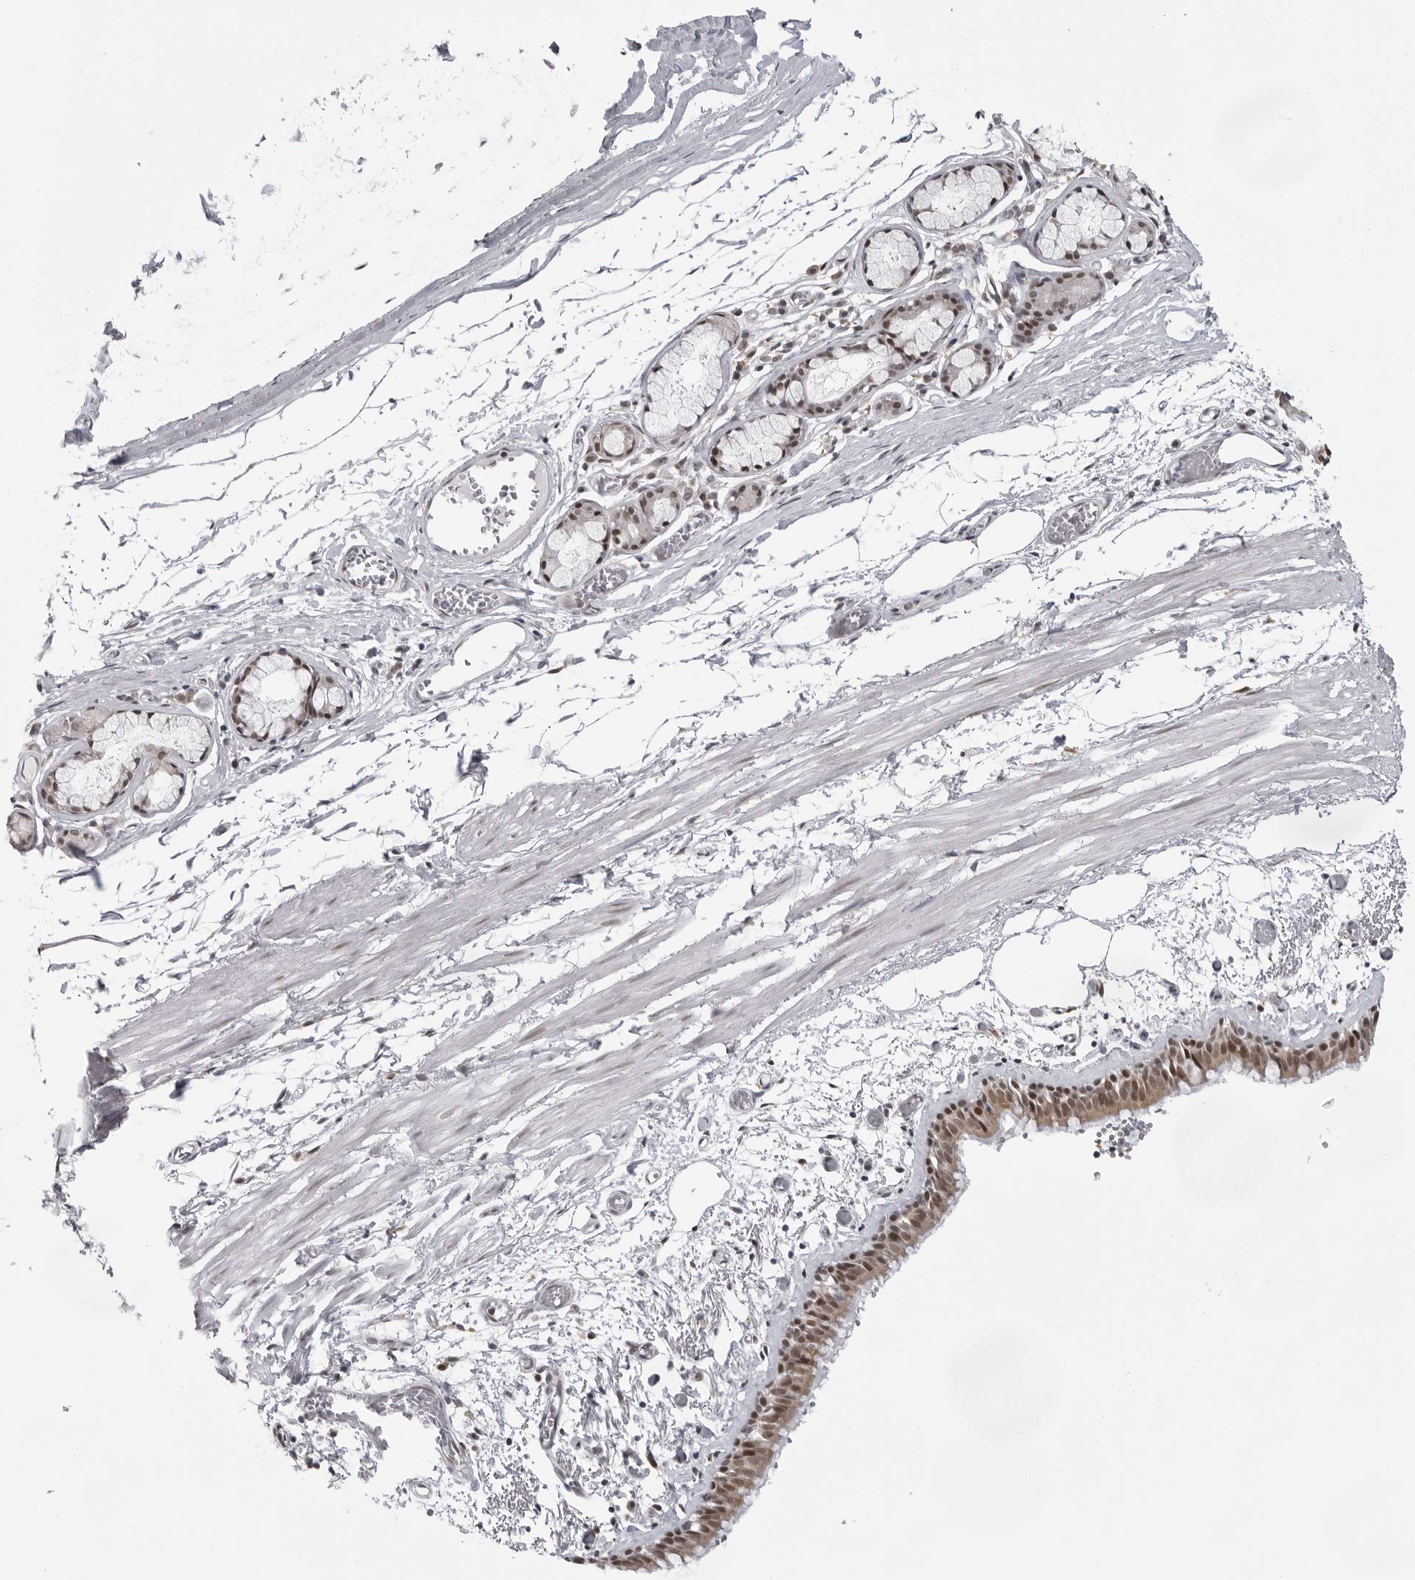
{"staining": {"intensity": "moderate", "quantity": ">75%", "location": "cytoplasmic/membranous,nuclear"}, "tissue": "bronchus", "cell_type": "Respiratory epithelial cells", "image_type": "normal", "snomed": [{"axis": "morphology", "description": "Normal tissue, NOS"}, {"axis": "topography", "description": "Bronchus"}, {"axis": "topography", "description": "Lung"}], "caption": "Brown immunohistochemical staining in normal bronchus shows moderate cytoplasmic/membranous,nuclear staining in about >75% of respiratory epithelial cells. The protein of interest is stained brown, and the nuclei are stained in blue (DAB IHC with brightfield microscopy, high magnification).", "gene": "PRDM10", "patient": {"sex": "male", "age": 56}}